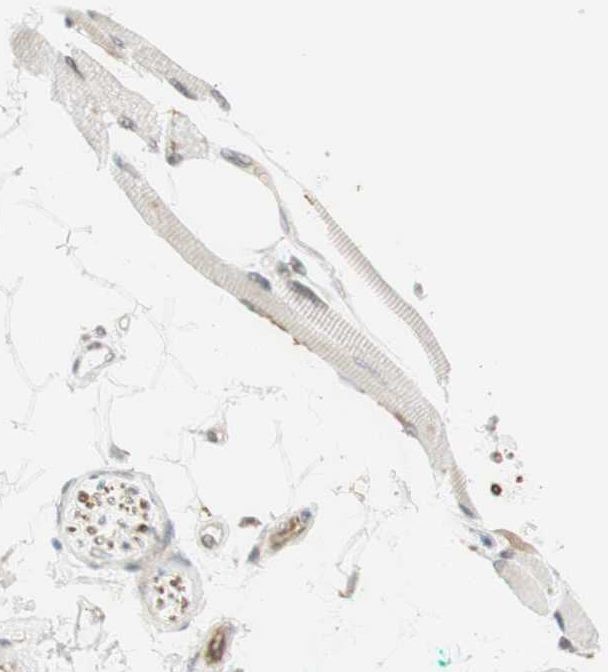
{"staining": {"intensity": "moderate", "quantity": ">75%", "location": "cytoplasmic/membranous,nuclear"}, "tissue": "skeletal muscle", "cell_type": "Myocytes", "image_type": "normal", "snomed": [{"axis": "morphology", "description": "Normal tissue, NOS"}, {"axis": "topography", "description": "Skeletal muscle"}, {"axis": "topography", "description": "Oral tissue"}, {"axis": "topography", "description": "Peripheral nerve tissue"}], "caption": "DAB (3,3'-diaminobenzidine) immunohistochemical staining of normal human skeletal muscle displays moderate cytoplasmic/membranous,nuclear protein positivity in about >75% of myocytes.", "gene": "IRF1", "patient": {"sex": "female", "age": 84}}